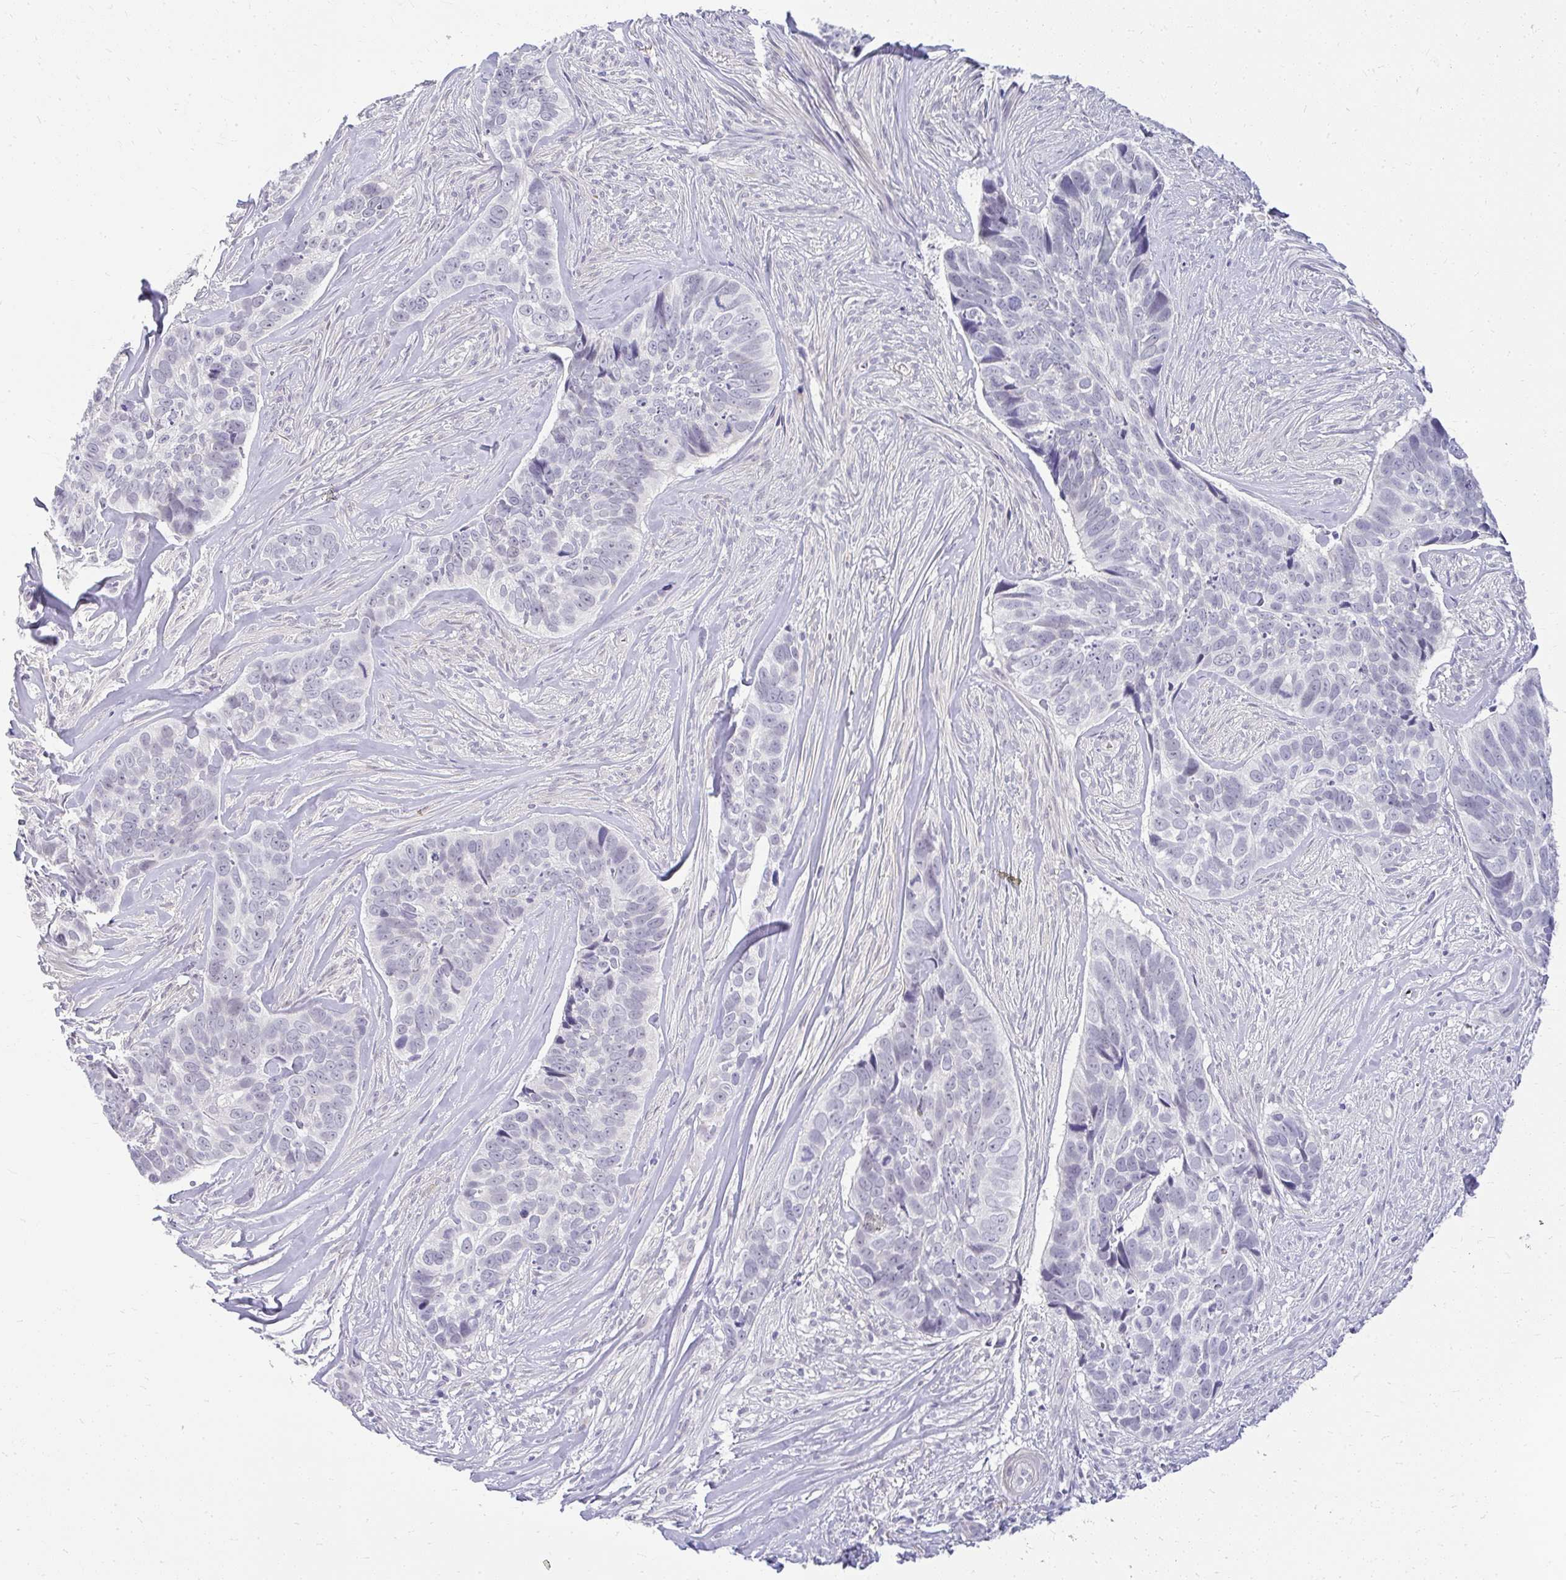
{"staining": {"intensity": "negative", "quantity": "none", "location": "none"}, "tissue": "skin cancer", "cell_type": "Tumor cells", "image_type": "cancer", "snomed": [{"axis": "morphology", "description": "Basal cell carcinoma"}, {"axis": "topography", "description": "Skin"}], "caption": "Tumor cells are negative for protein expression in human basal cell carcinoma (skin).", "gene": "TEX33", "patient": {"sex": "female", "age": 82}}